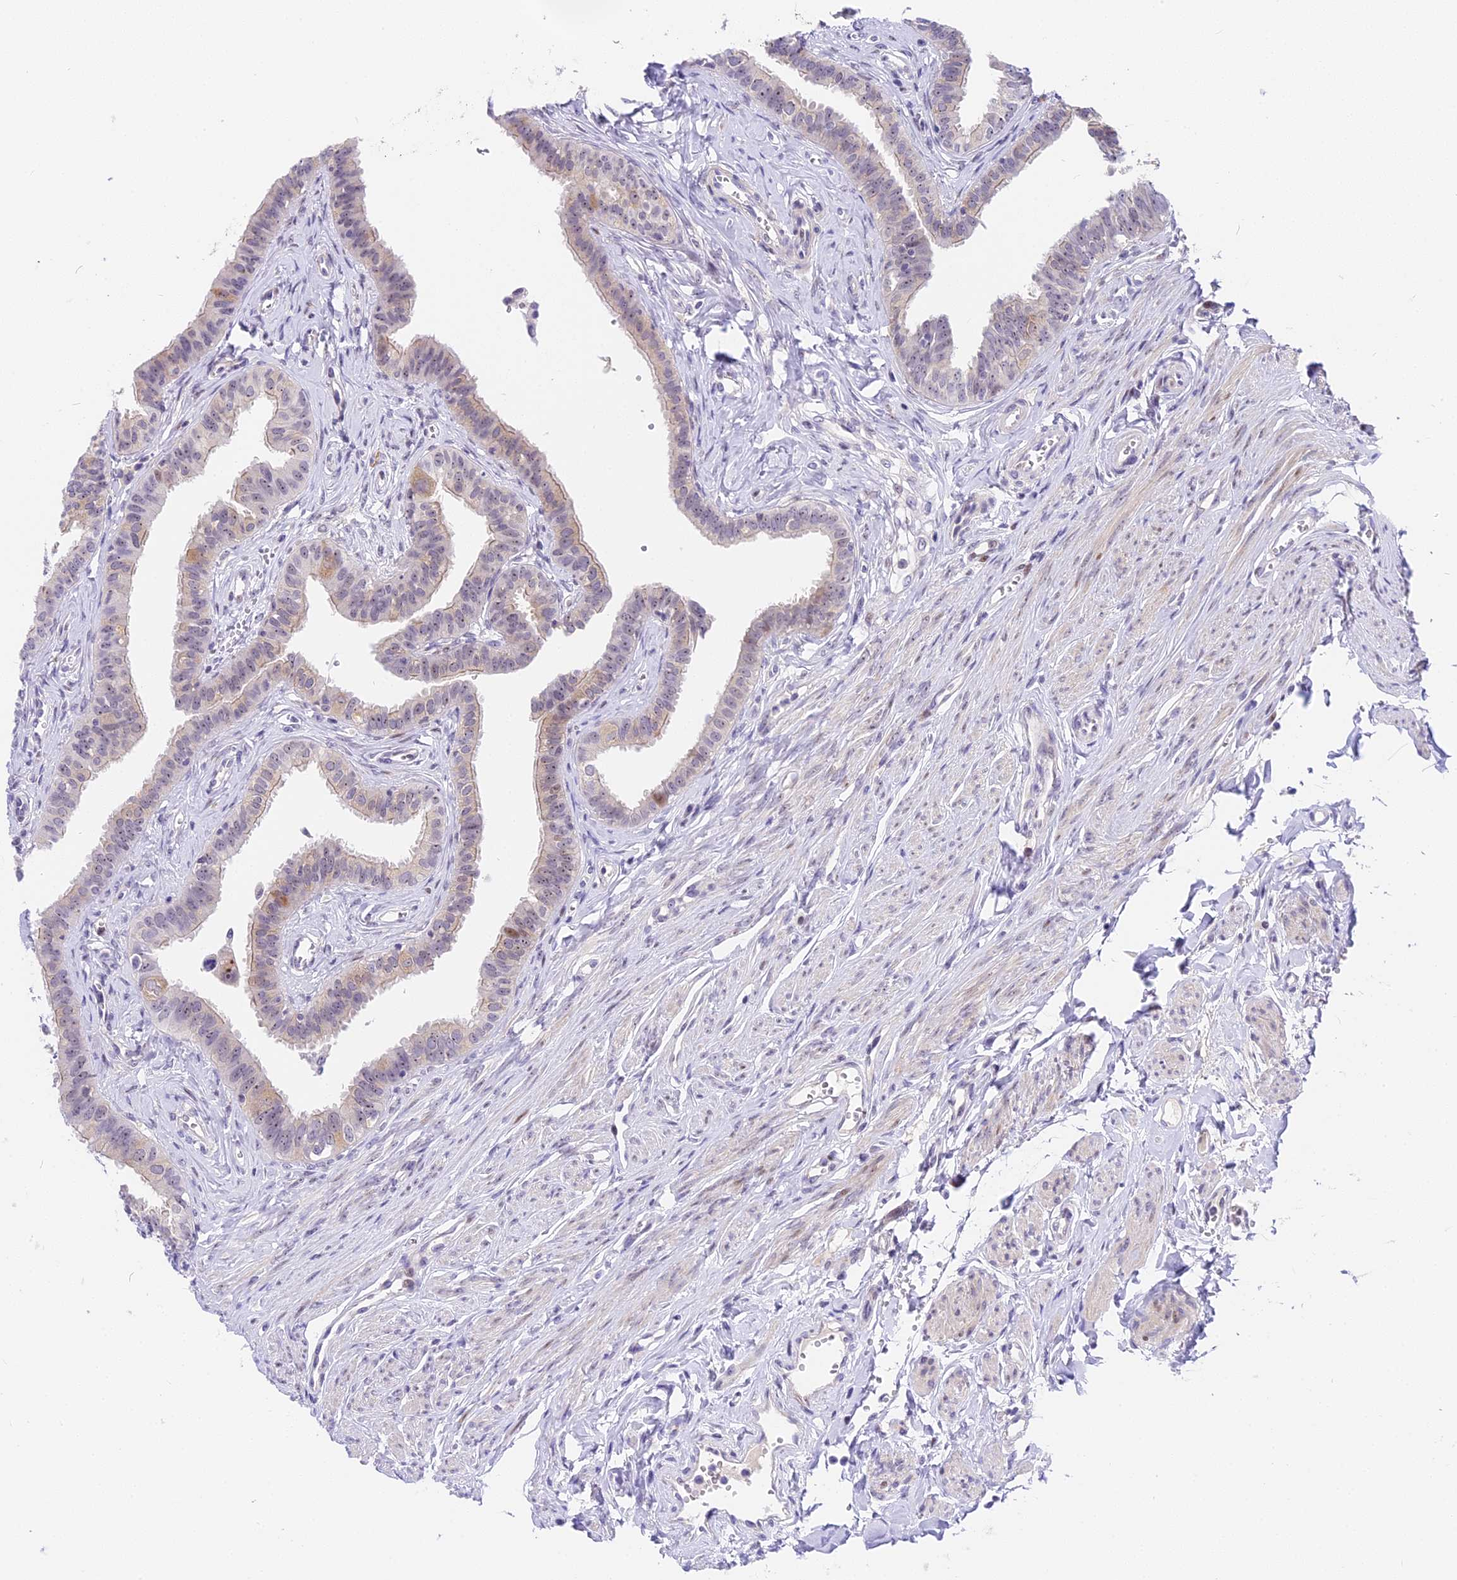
{"staining": {"intensity": "moderate", "quantity": "<25%", "location": "cytoplasmic/membranous,nuclear"}, "tissue": "fallopian tube", "cell_type": "Glandular cells", "image_type": "normal", "snomed": [{"axis": "morphology", "description": "Normal tissue, NOS"}, {"axis": "morphology", "description": "Carcinoma, NOS"}, {"axis": "topography", "description": "Fallopian tube"}, {"axis": "topography", "description": "Ovary"}], "caption": "IHC staining of normal fallopian tube, which demonstrates low levels of moderate cytoplasmic/membranous,nuclear positivity in about <25% of glandular cells indicating moderate cytoplasmic/membranous,nuclear protein positivity. The staining was performed using DAB (brown) for protein detection and nuclei were counterstained in hematoxylin (blue).", "gene": "MIDN", "patient": {"sex": "female", "age": 59}}